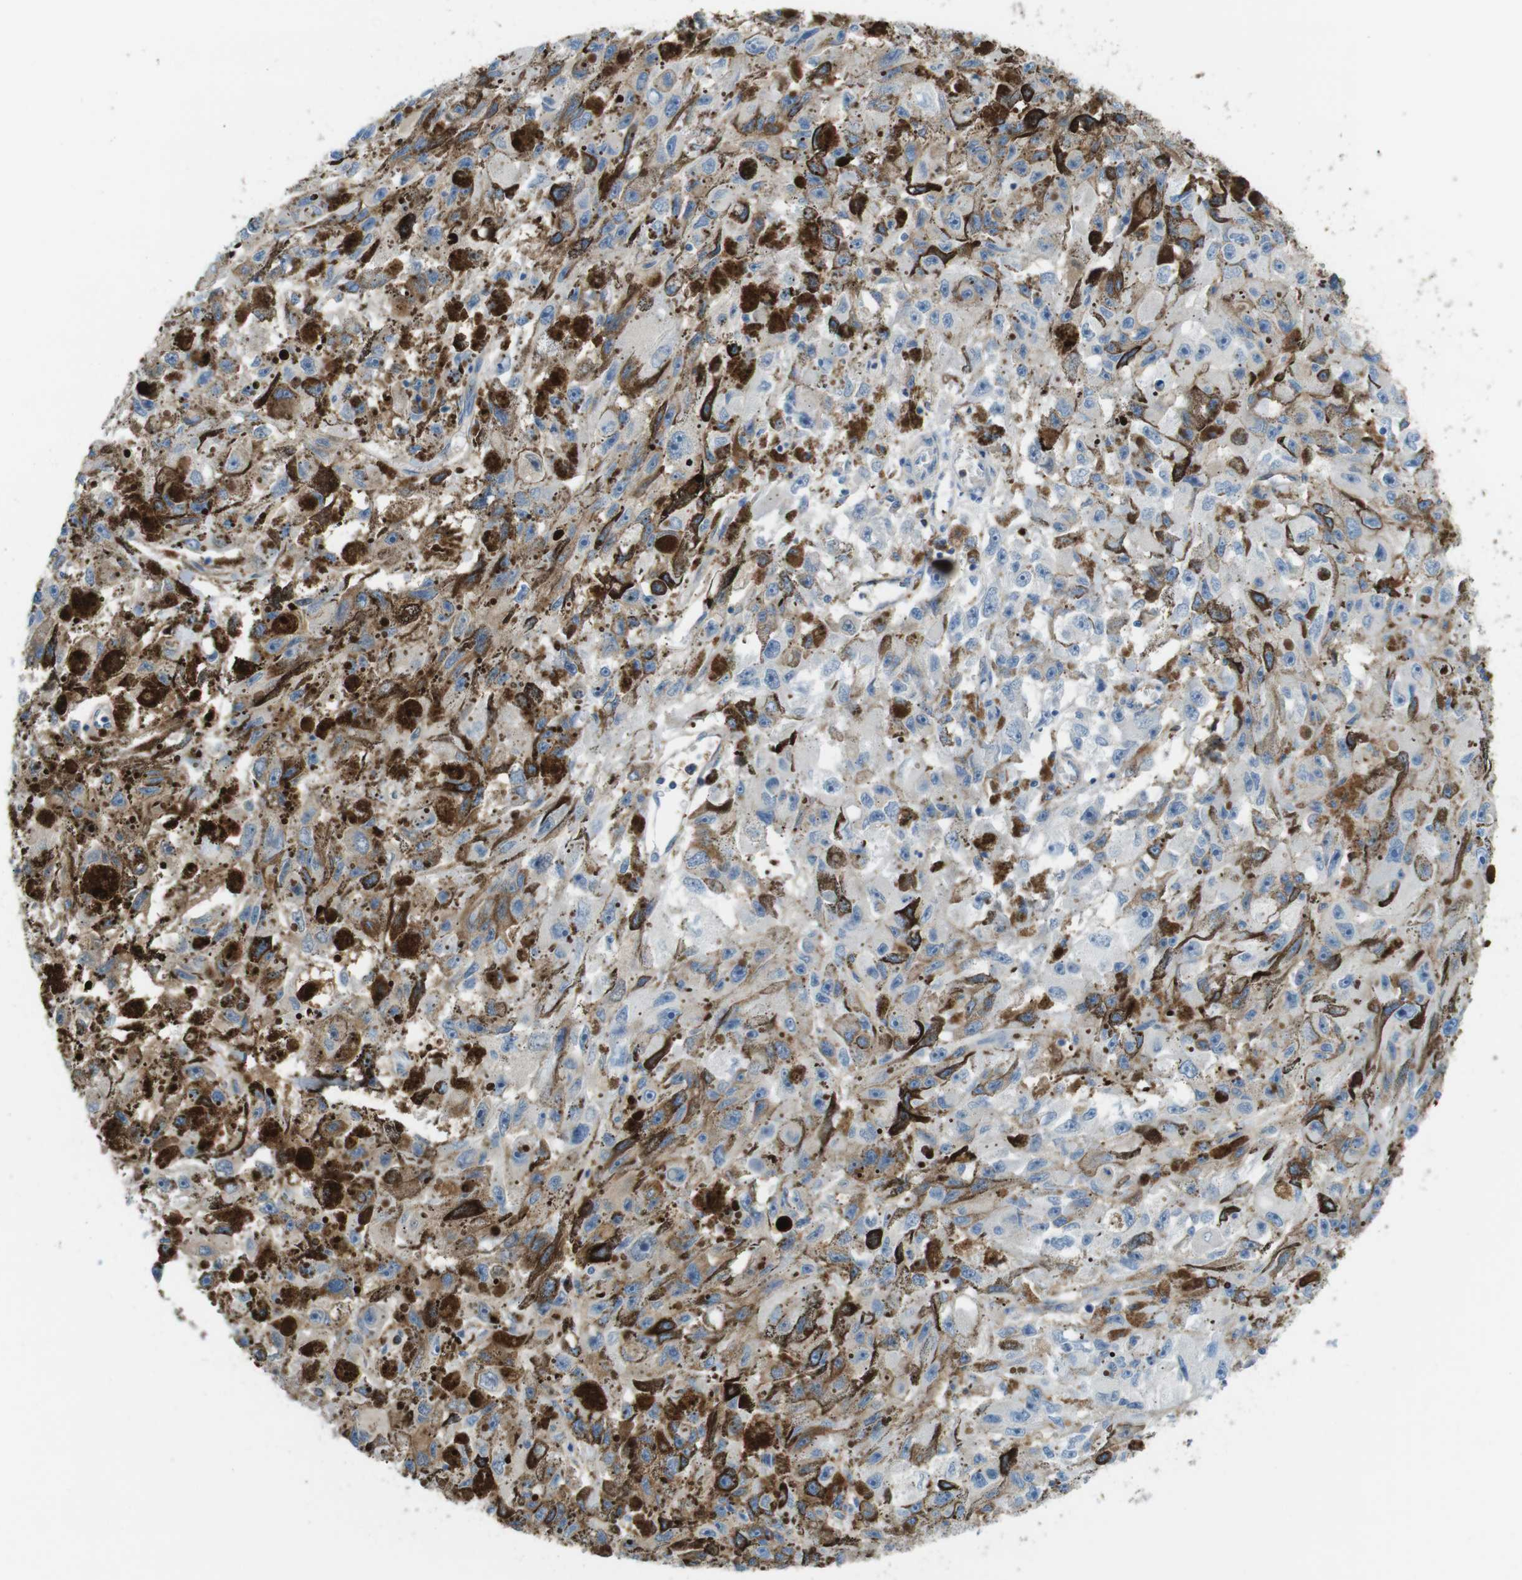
{"staining": {"intensity": "weak", "quantity": "25%-75%", "location": "cytoplasmic/membranous"}, "tissue": "melanoma", "cell_type": "Tumor cells", "image_type": "cancer", "snomed": [{"axis": "morphology", "description": "Malignant melanoma, NOS"}, {"axis": "topography", "description": "Skin"}], "caption": "The histopathology image demonstrates immunohistochemical staining of melanoma. There is weak cytoplasmic/membranous positivity is seen in approximately 25%-75% of tumor cells.", "gene": "LTBP4", "patient": {"sex": "female", "age": 104}}